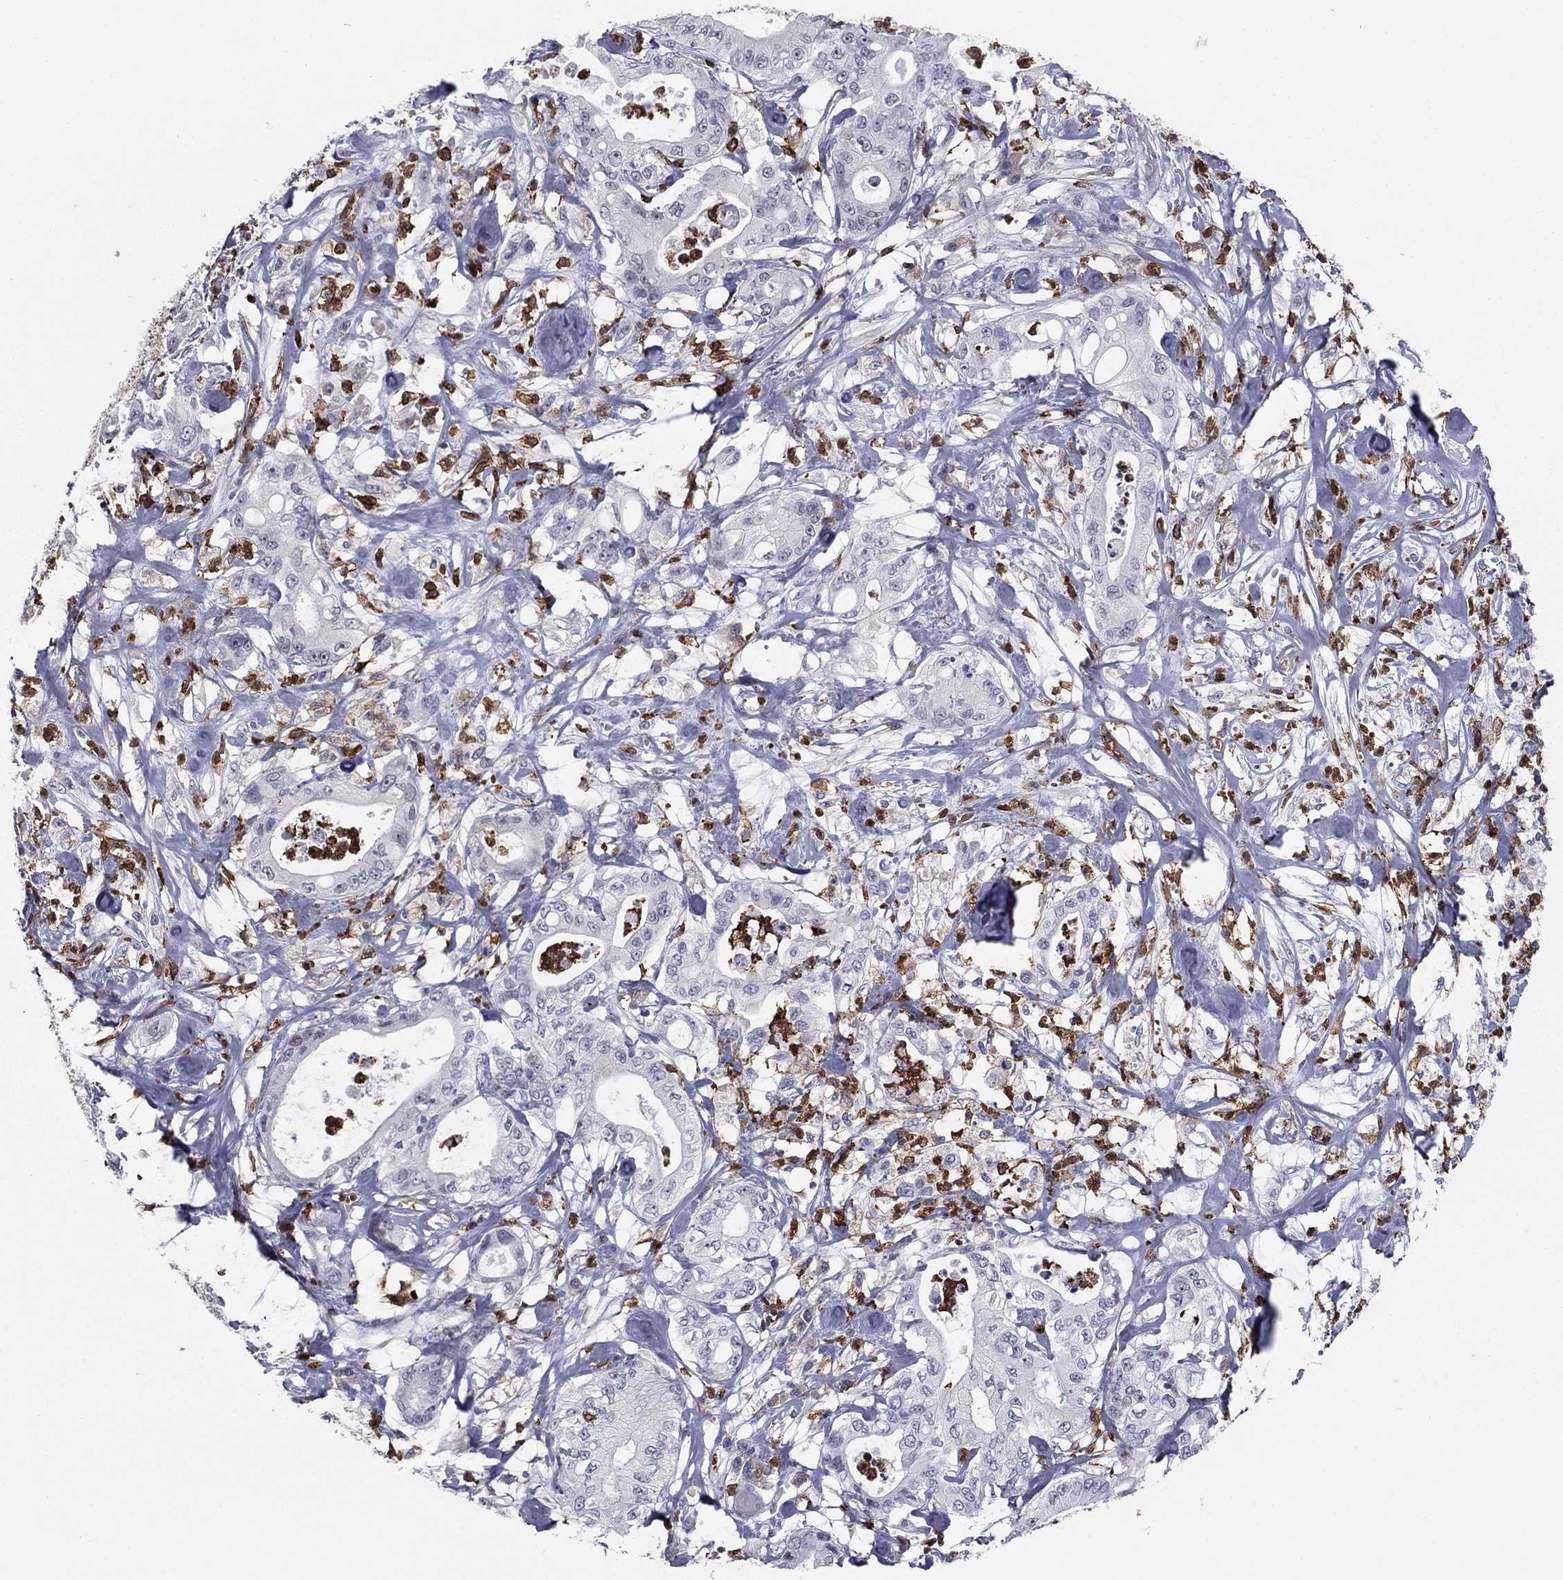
{"staining": {"intensity": "negative", "quantity": "none", "location": "none"}, "tissue": "pancreatic cancer", "cell_type": "Tumor cells", "image_type": "cancer", "snomed": [{"axis": "morphology", "description": "Adenocarcinoma, NOS"}, {"axis": "topography", "description": "Pancreas"}], "caption": "There is no significant expression in tumor cells of pancreatic cancer (adenocarcinoma).", "gene": "ARHGAP27", "patient": {"sex": "male", "age": 71}}